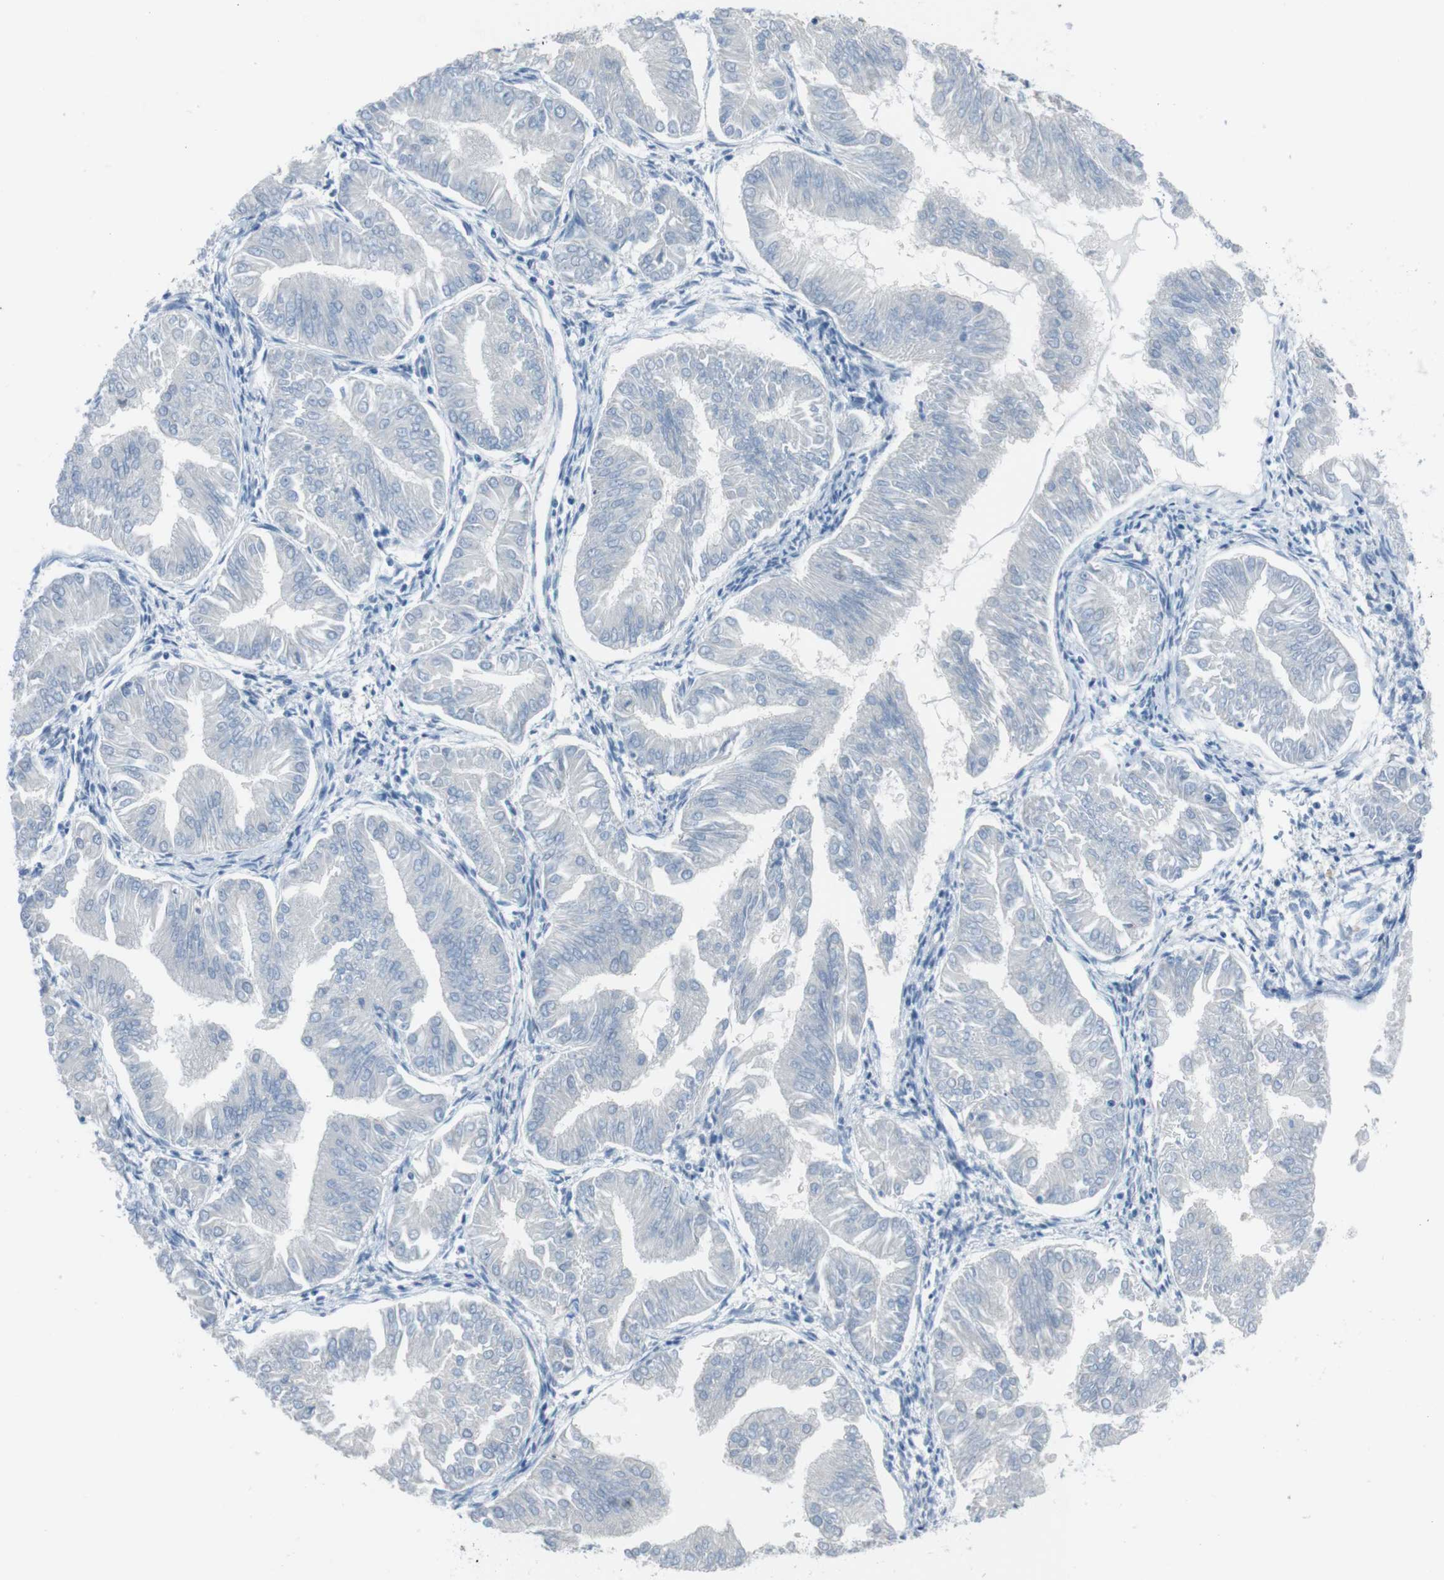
{"staining": {"intensity": "negative", "quantity": "none", "location": "none"}, "tissue": "endometrial cancer", "cell_type": "Tumor cells", "image_type": "cancer", "snomed": [{"axis": "morphology", "description": "Adenocarcinoma, NOS"}, {"axis": "topography", "description": "Endometrium"}], "caption": "IHC of human adenocarcinoma (endometrial) demonstrates no positivity in tumor cells.", "gene": "HRH2", "patient": {"sex": "female", "age": 53}}